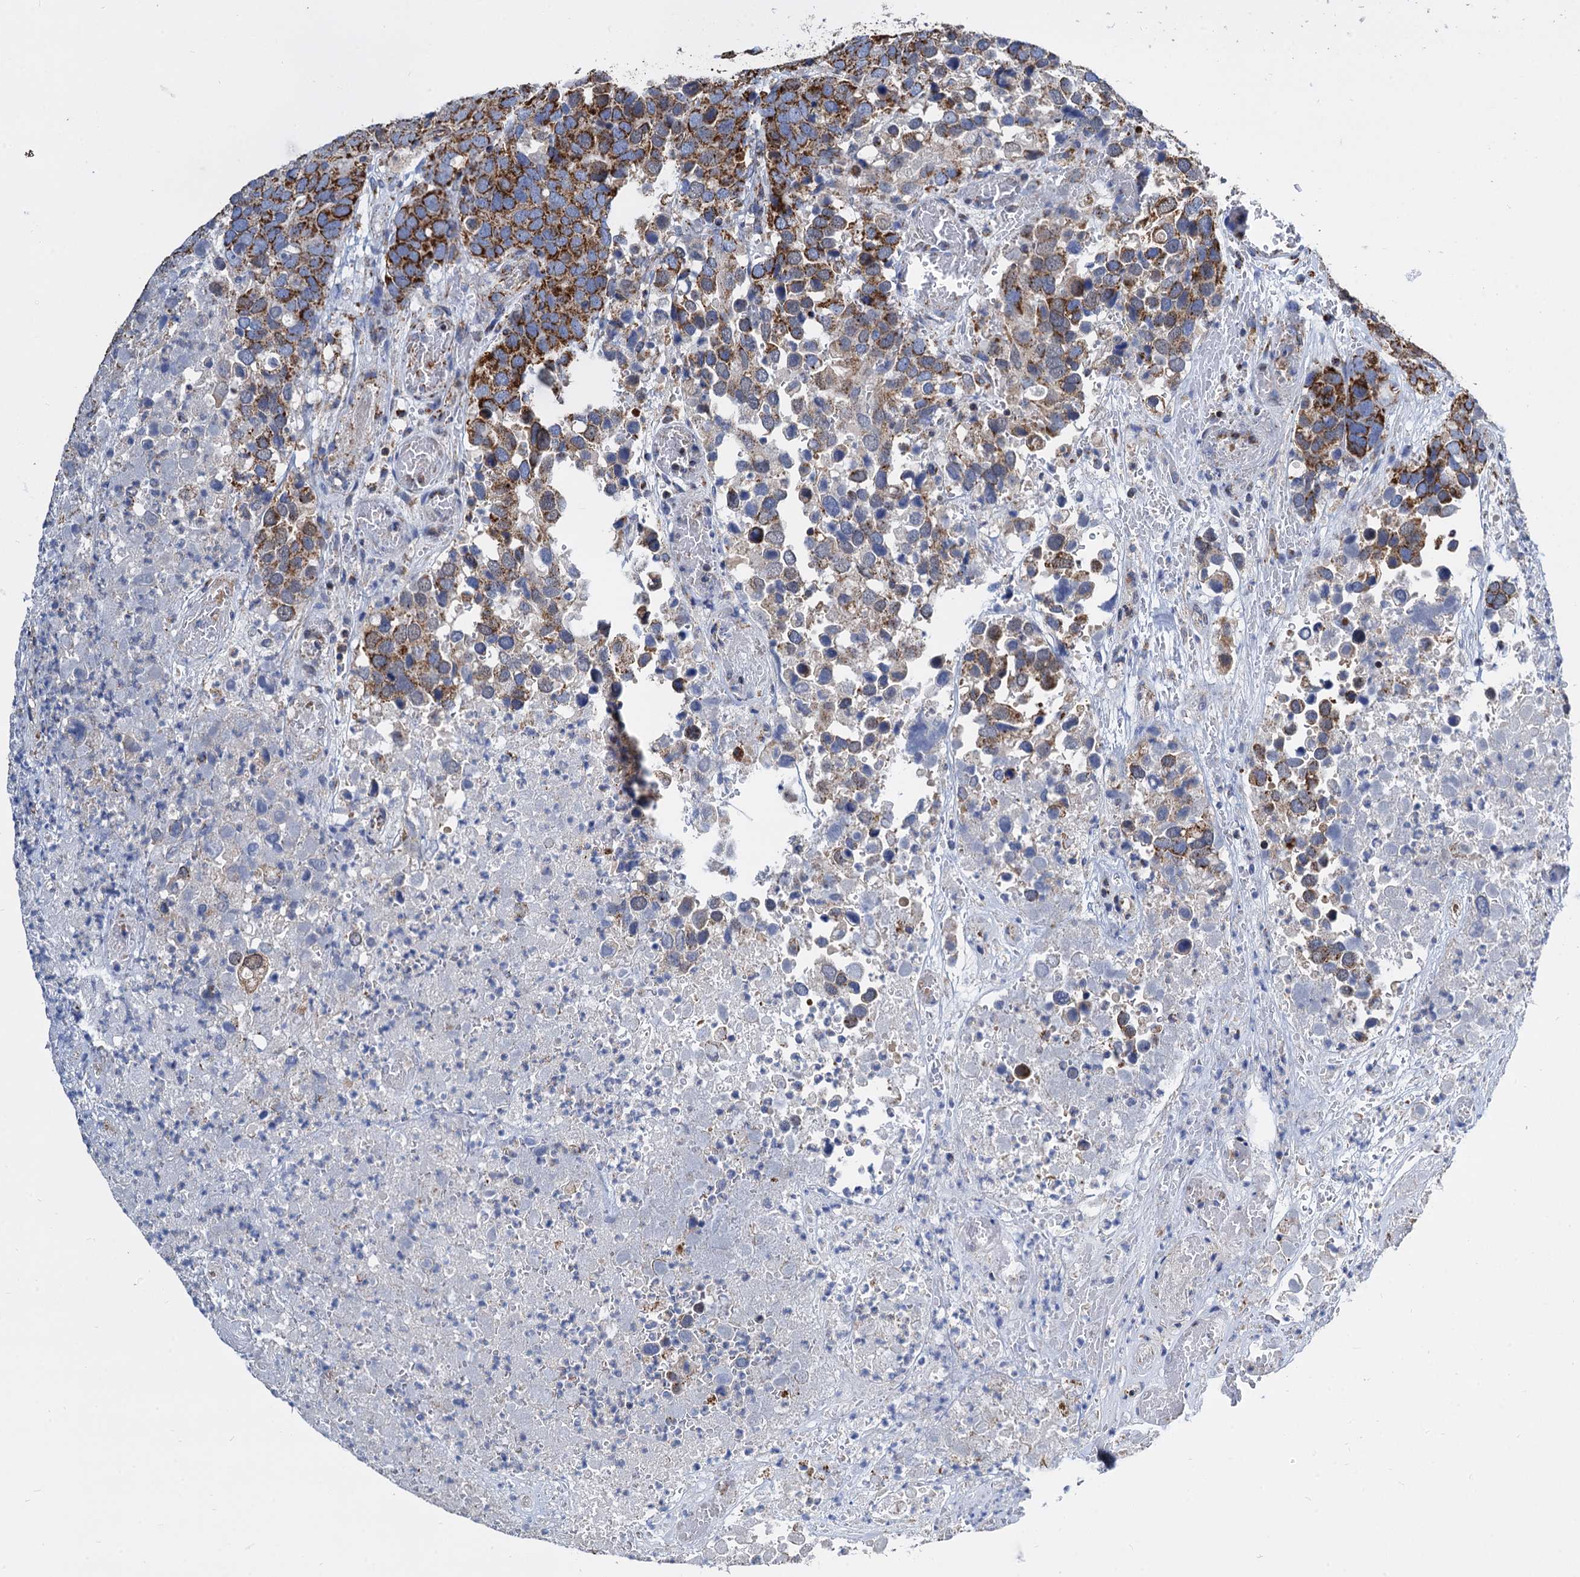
{"staining": {"intensity": "strong", "quantity": ">75%", "location": "cytoplasmic/membranous"}, "tissue": "breast cancer", "cell_type": "Tumor cells", "image_type": "cancer", "snomed": [{"axis": "morphology", "description": "Duct carcinoma"}, {"axis": "topography", "description": "Breast"}], "caption": "Strong cytoplasmic/membranous protein positivity is identified in about >75% of tumor cells in breast cancer (invasive ductal carcinoma). The protein is shown in brown color, while the nuclei are stained blue.", "gene": "TIMM10", "patient": {"sex": "female", "age": 83}}